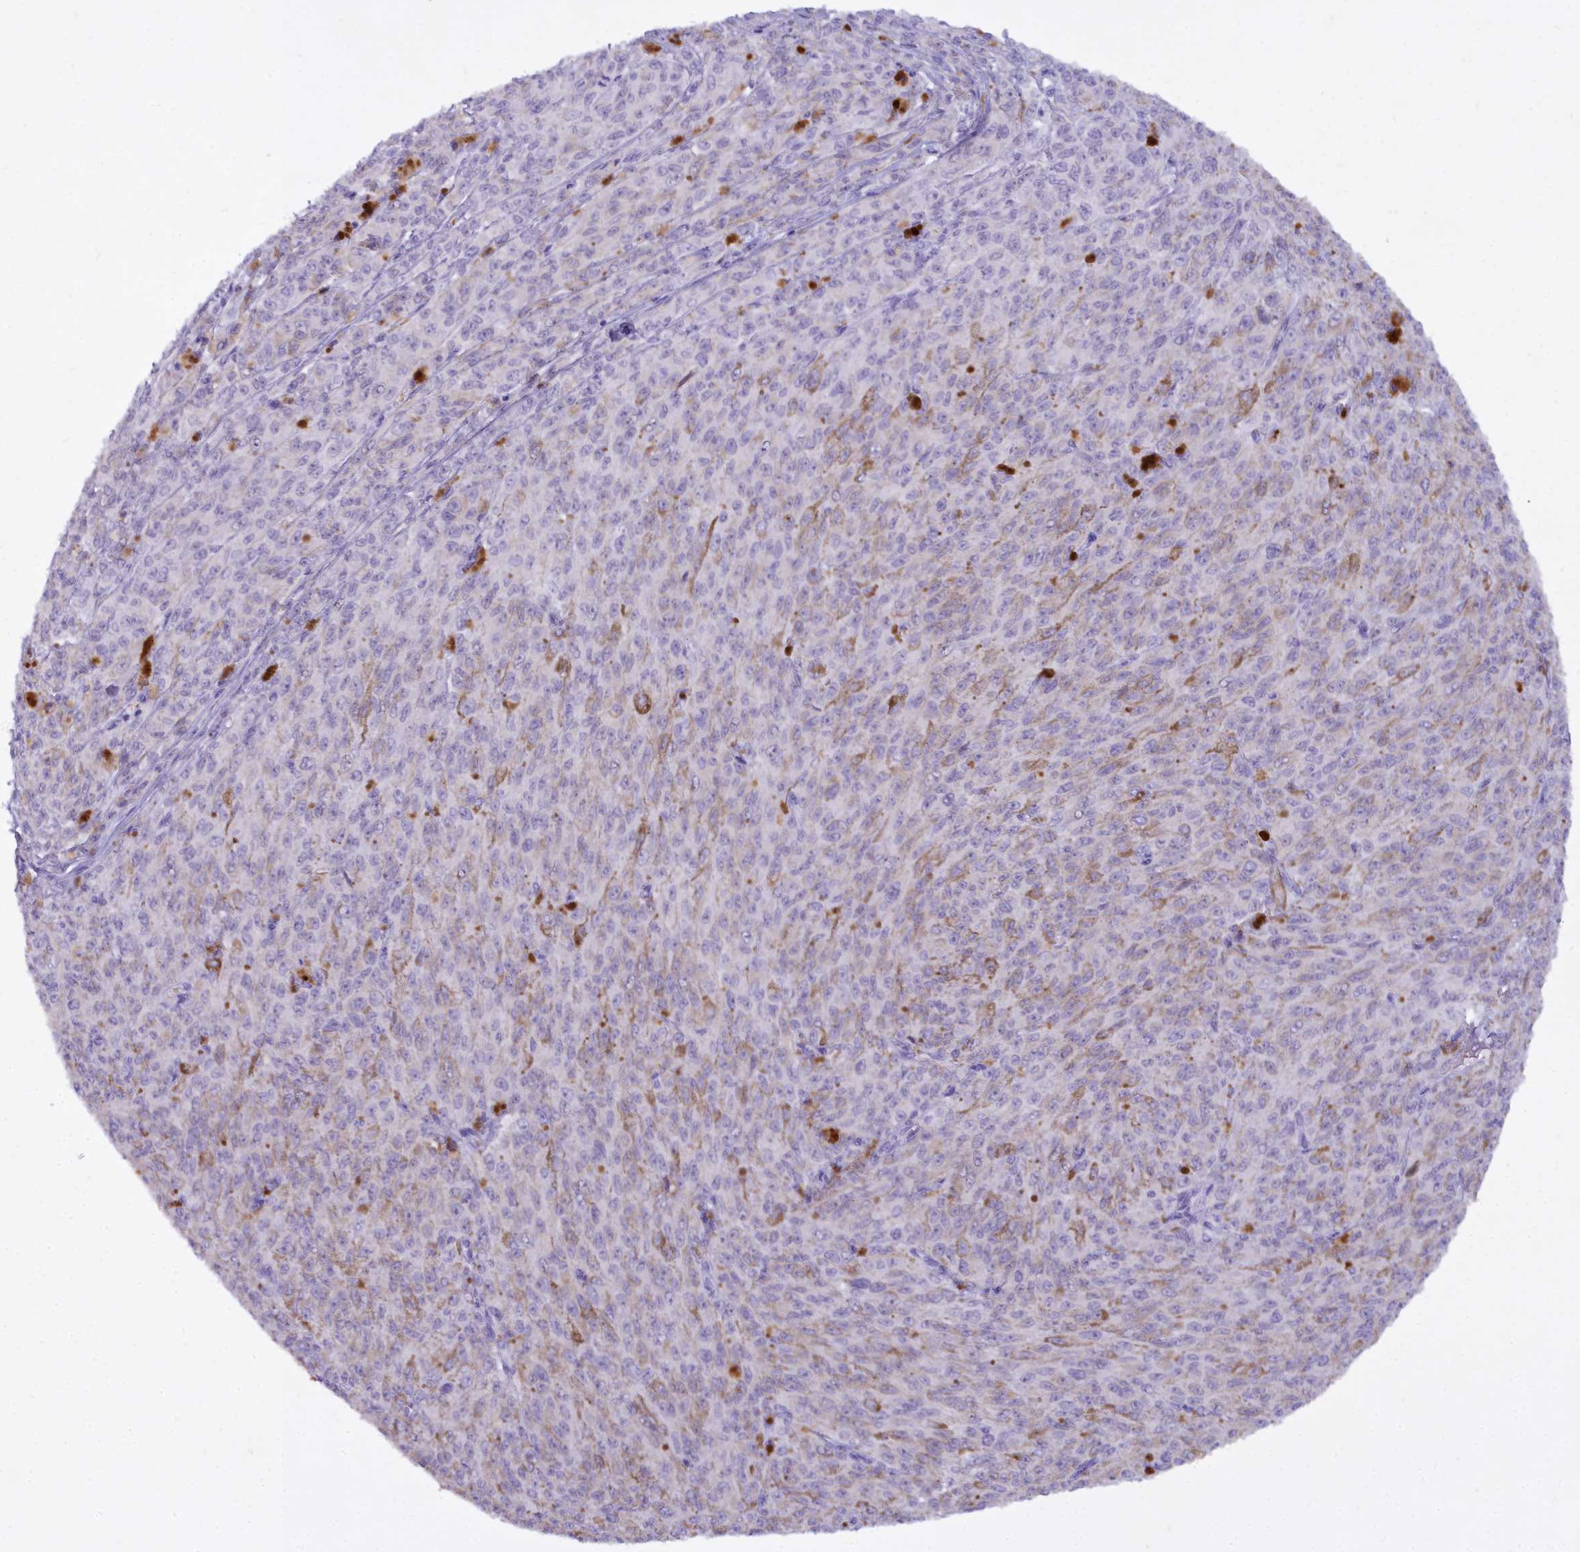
{"staining": {"intensity": "moderate", "quantity": "<25%", "location": "cytoplasmic/membranous"}, "tissue": "melanoma", "cell_type": "Tumor cells", "image_type": "cancer", "snomed": [{"axis": "morphology", "description": "Malignant melanoma, NOS"}, {"axis": "topography", "description": "Skin"}], "caption": "A high-resolution photomicrograph shows immunohistochemistry (IHC) staining of malignant melanoma, which exhibits moderate cytoplasmic/membranous staining in about <25% of tumor cells.", "gene": "OSTN", "patient": {"sex": "female", "age": 52}}